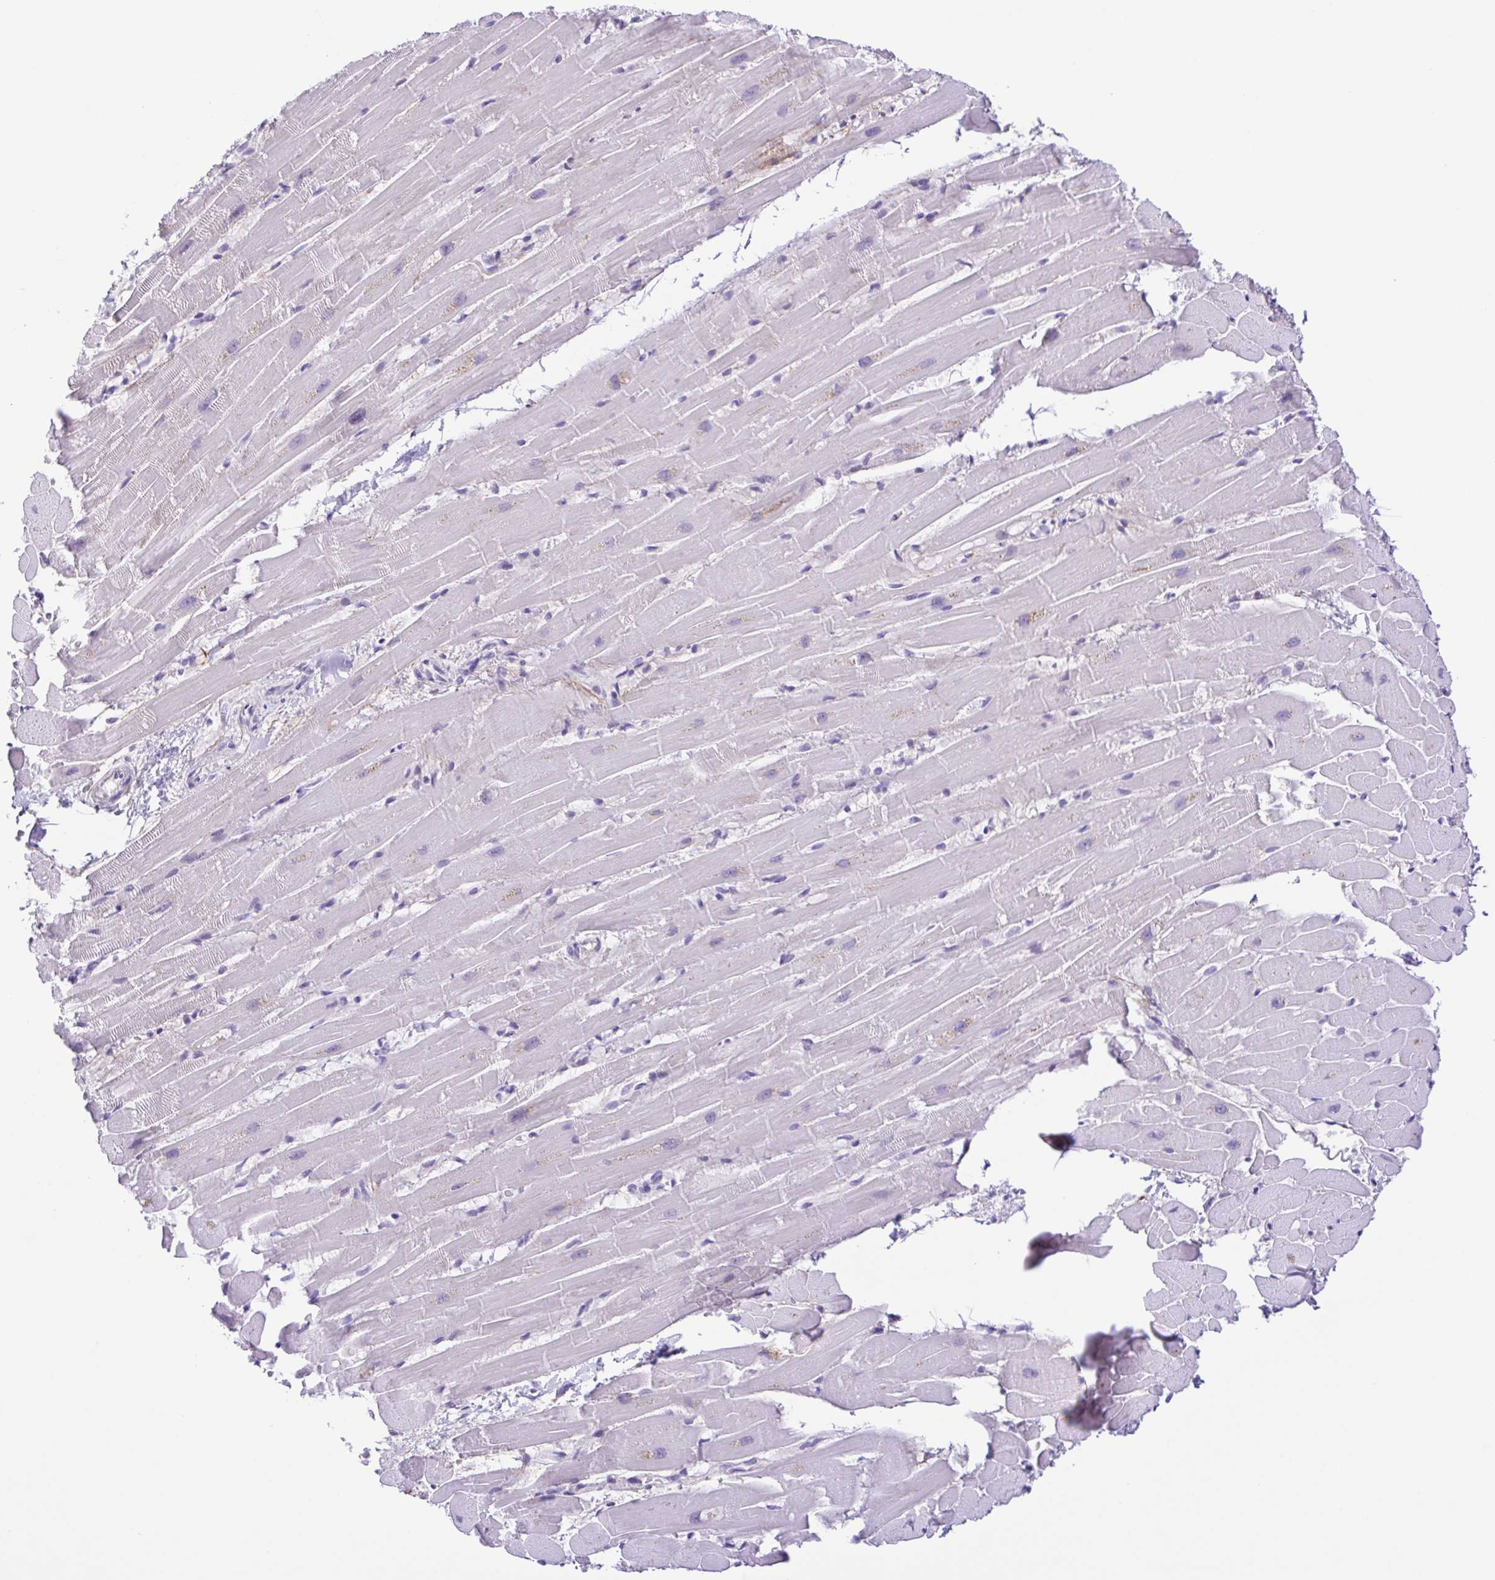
{"staining": {"intensity": "negative", "quantity": "none", "location": "none"}, "tissue": "heart muscle", "cell_type": "Cardiomyocytes", "image_type": "normal", "snomed": [{"axis": "morphology", "description": "Normal tissue, NOS"}, {"axis": "topography", "description": "Heart"}], "caption": "Immunohistochemical staining of benign heart muscle reveals no significant expression in cardiomyocytes. Nuclei are stained in blue.", "gene": "DCLK2", "patient": {"sex": "male", "age": 37}}